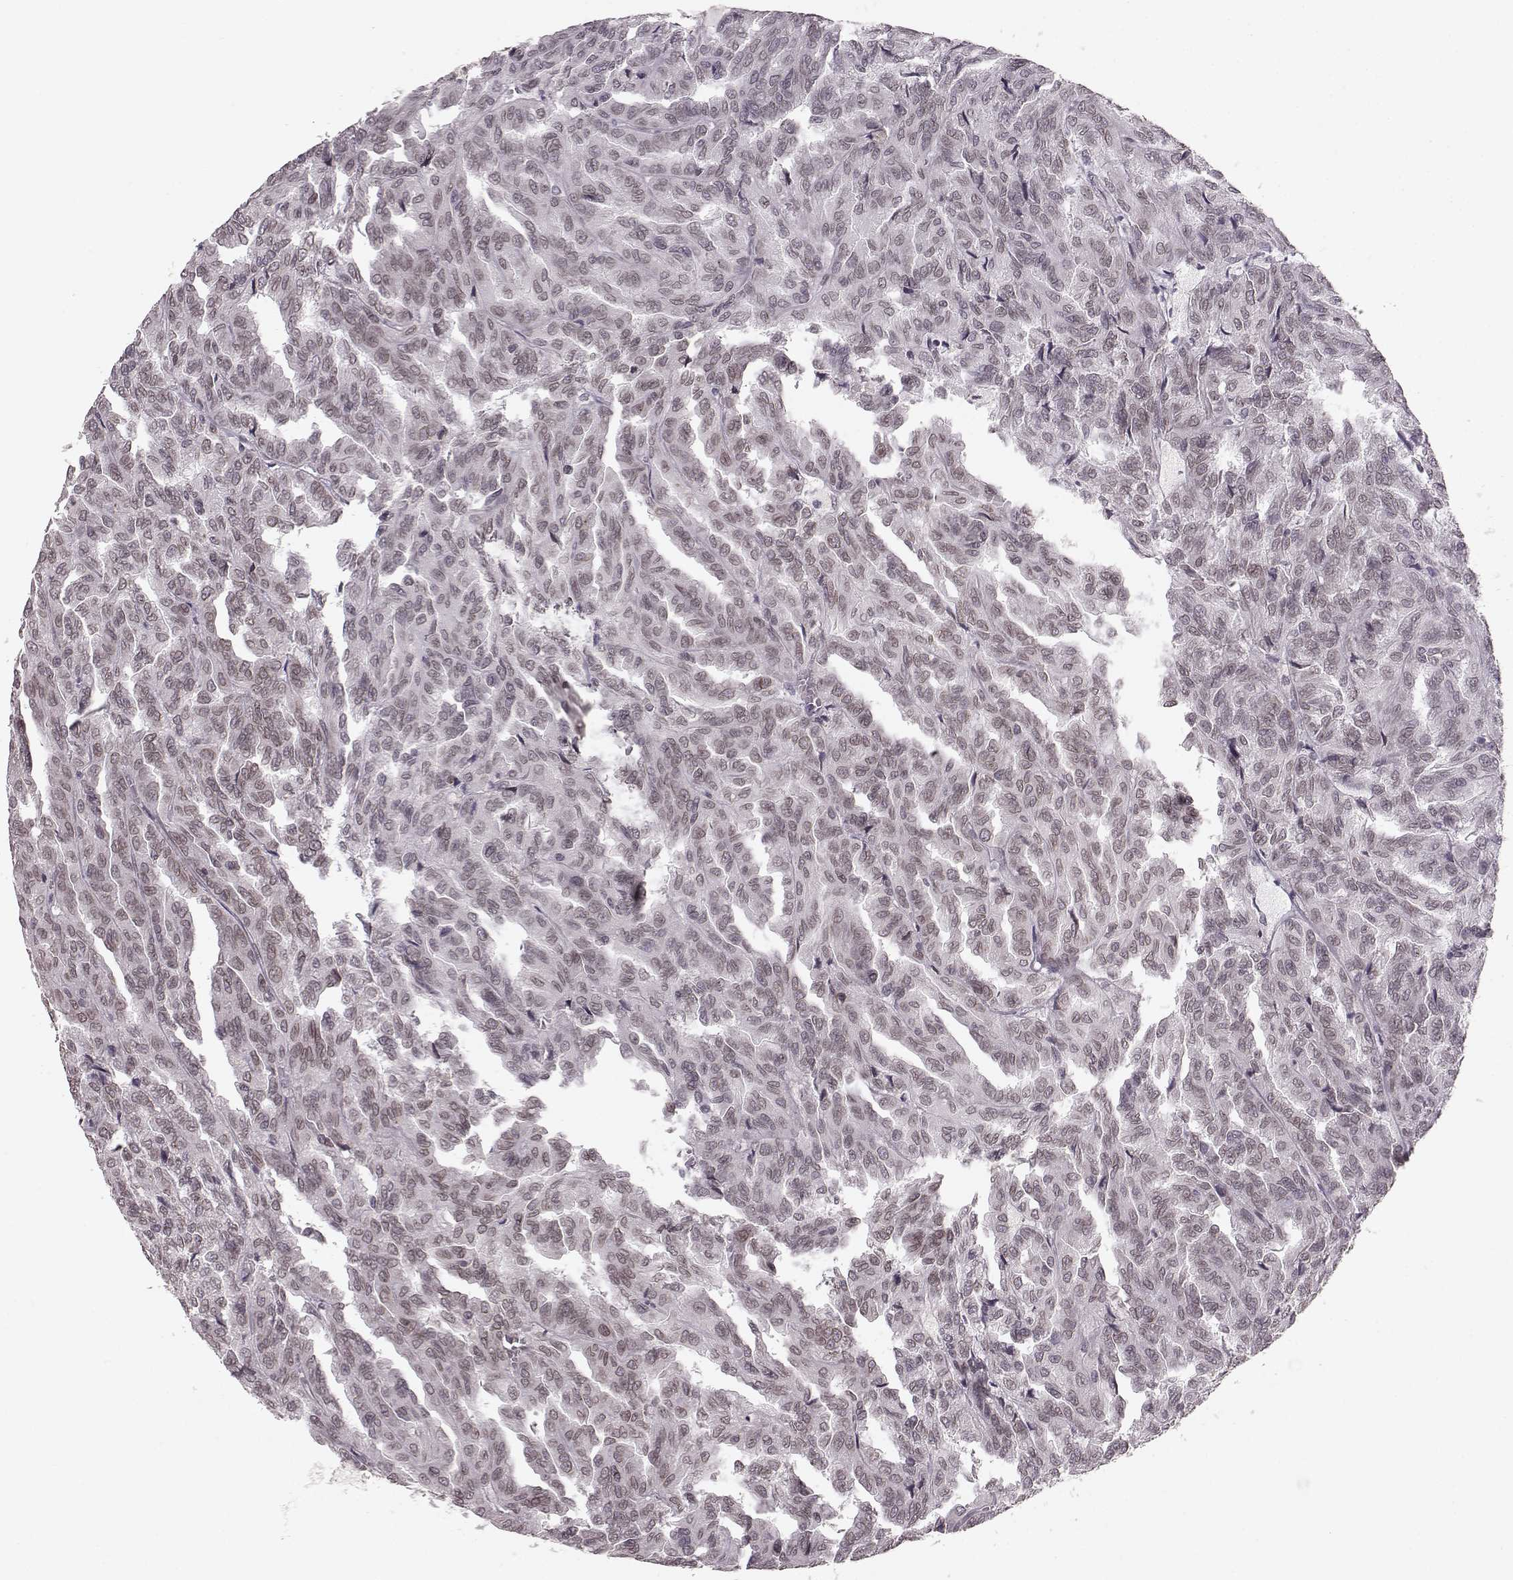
{"staining": {"intensity": "weak", "quantity": "25%-75%", "location": "cytoplasmic/membranous,nuclear"}, "tissue": "renal cancer", "cell_type": "Tumor cells", "image_type": "cancer", "snomed": [{"axis": "morphology", "description": "Adenocarcinoma, NOS"}, {"axis": "topography", "description": "Kidney"}], "caption": "Protein analysis of adenocarcinoma (renal) tissue reveals weak cytoplasmic/membranous and nuclear expression in approximately 25%-75% of tumor cells.", "gene": "DCAF12", "patient": {"sex": "male", "age": 79}}